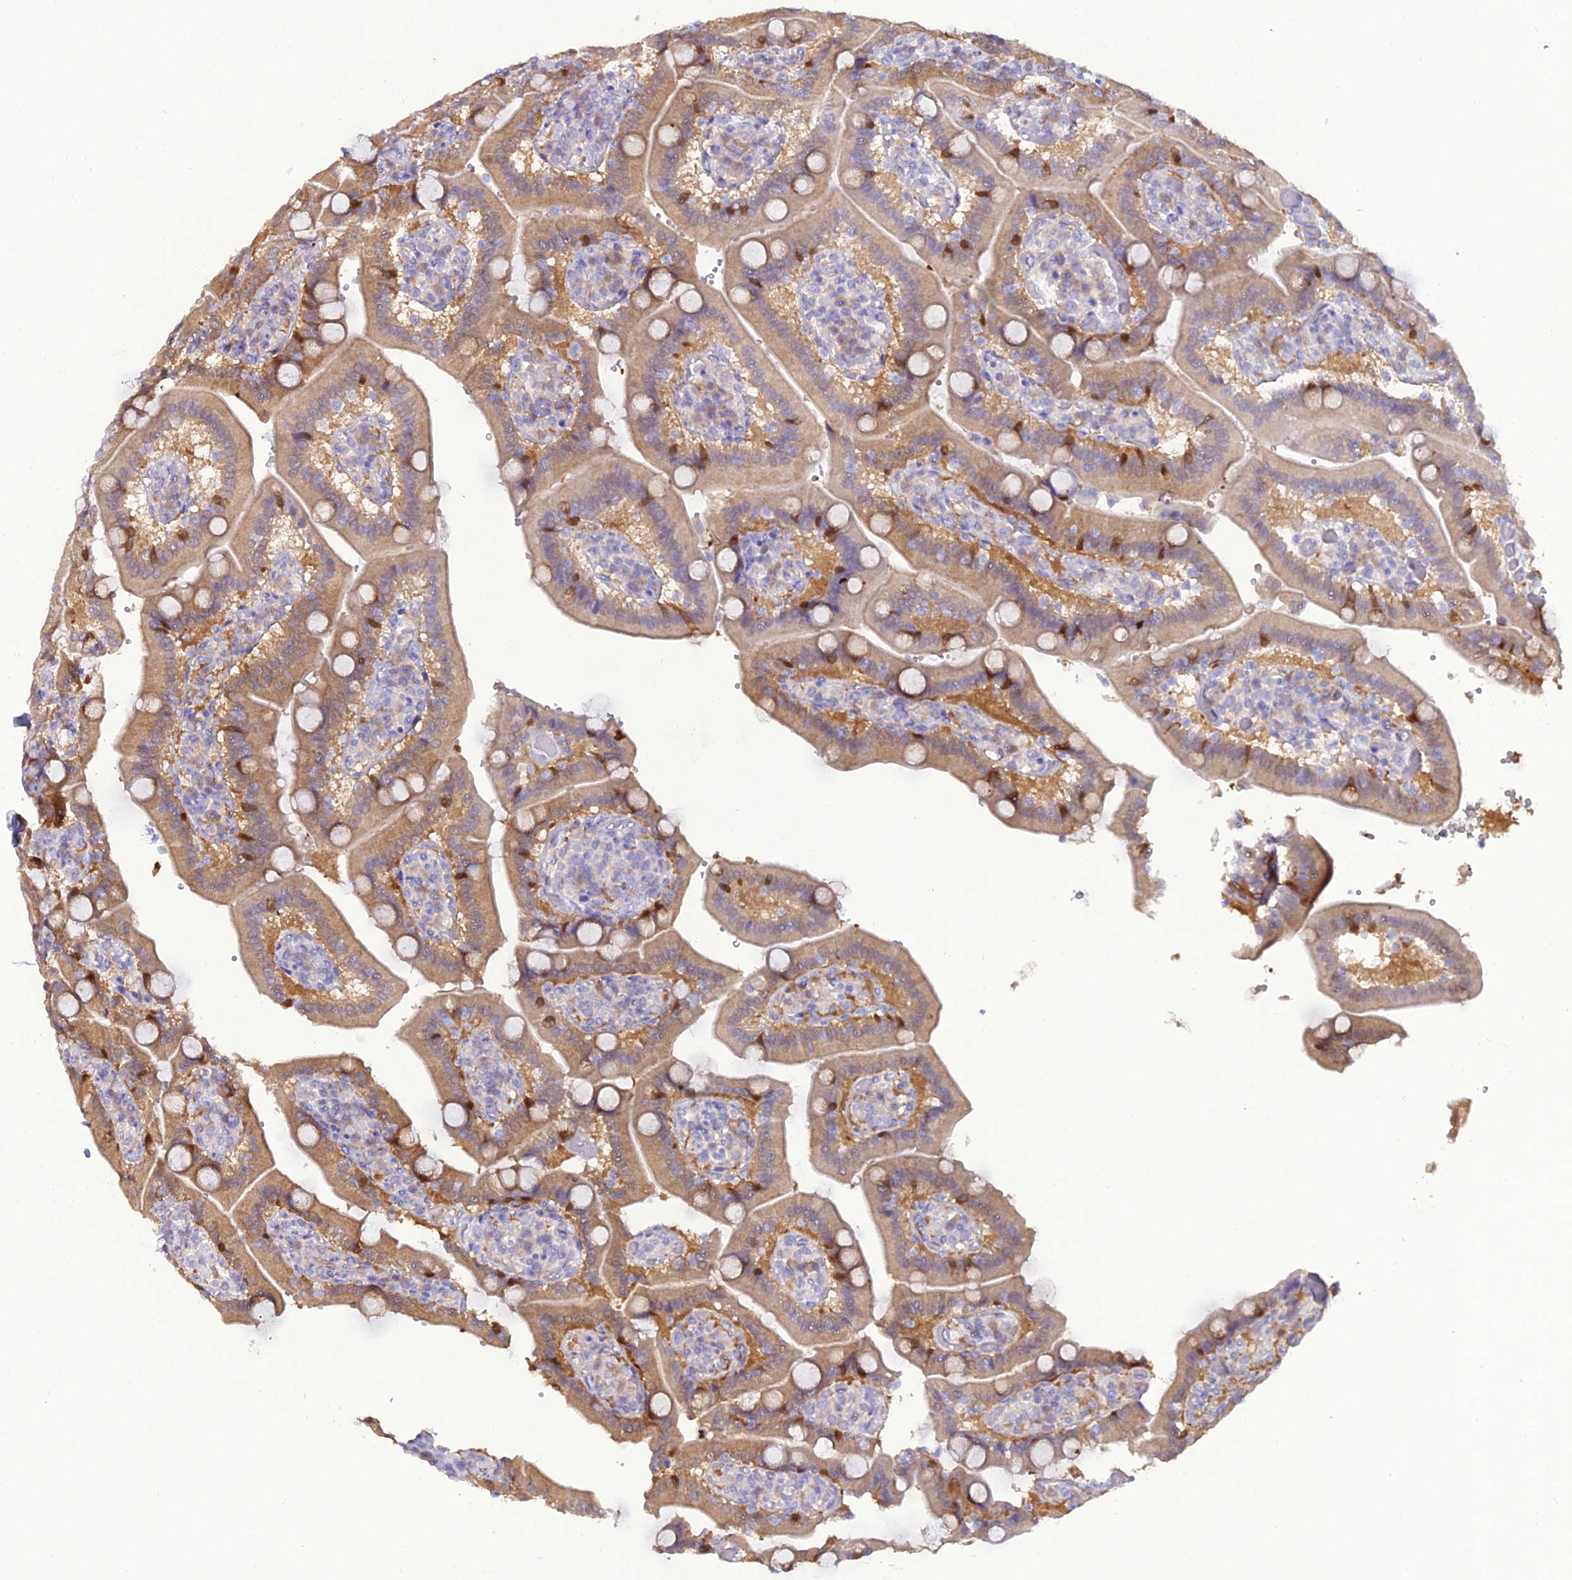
{"staining": {"intensity": "moderate", "quantity": "25%-75%", "location": "cytoplasmic/membranous"}, "tissue": "duodenum", "cell_type": "Glandular cells", "image_type": "normal", "snomed": [{"axis": "morphology", "description": "Normal tissue, NOS"}, {"axis": "topography", "description": "Duodenum"}], "caption": "About 25%-75% of glandular cells in normal duodenum show moderate cytoplasmic/membranous protein staining as visualized by brown immunohistochemical staining.", "gene": "GNPNAT1", "patient": {"sex": "female", "age": 62}}